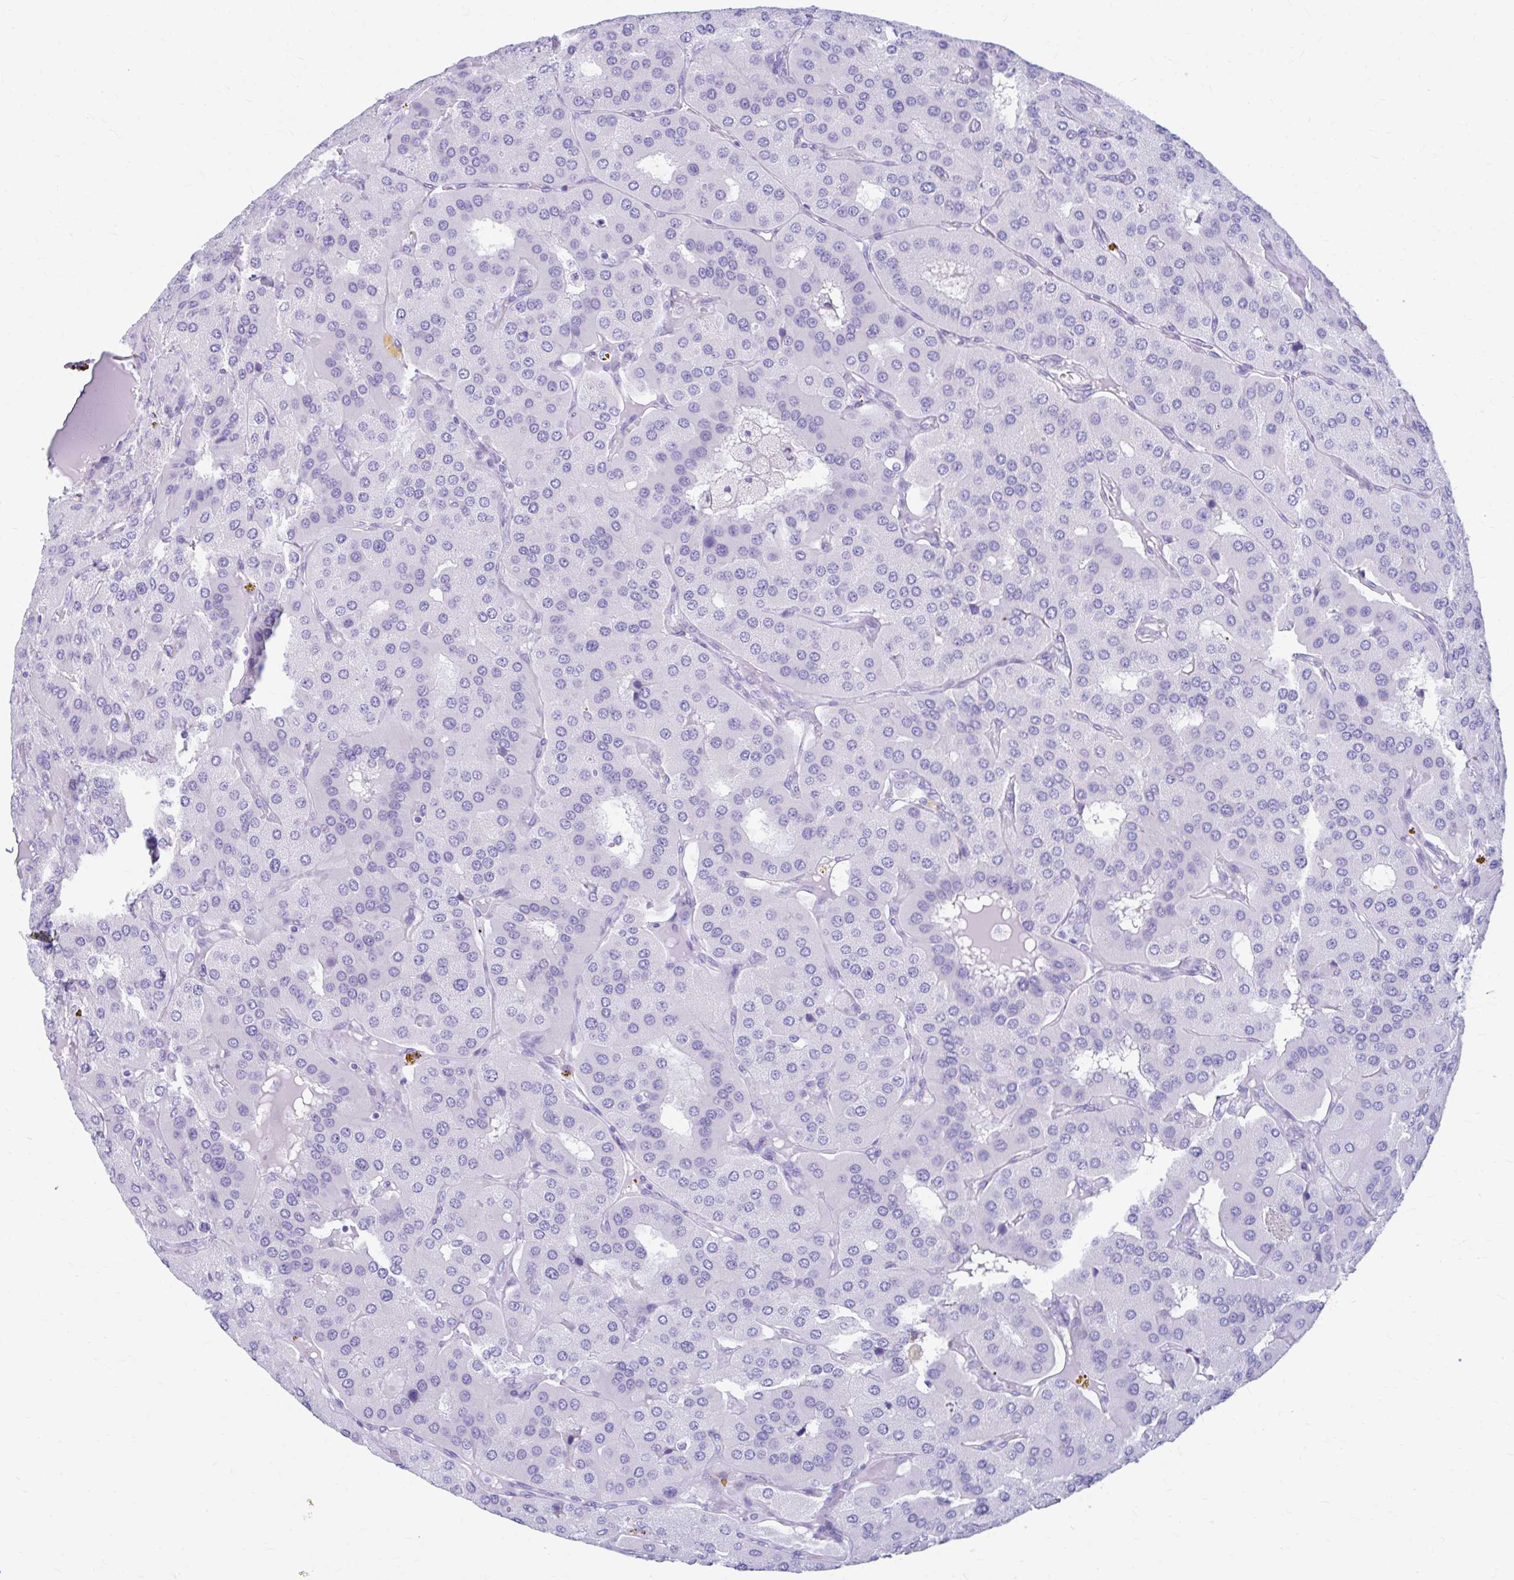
{"staining": {"intensity": "negative", "quantity": "none", "location": "none"}, "tissue": "parathyroid gland", "cell_type": "Glandular cells", "image_type": "normal", "snomed": [{"axis": "morphology", "description": "Normal tissue, NOS"}, {"axis": "morphology", "description": "Adenoma, NOS"}, {"axis": "topography", "description": "Parathyroid gland"}], "caption": "The photomicrograph demonstrates no staining of glandular cells in benign parathyroid gland. Brightfield microscopy of IHC stained with DAB (brown) and hematoxylin (blue), captured at high magnification.", "gene": "NSG2", "patient": {"sex": "female", "age": 86}}